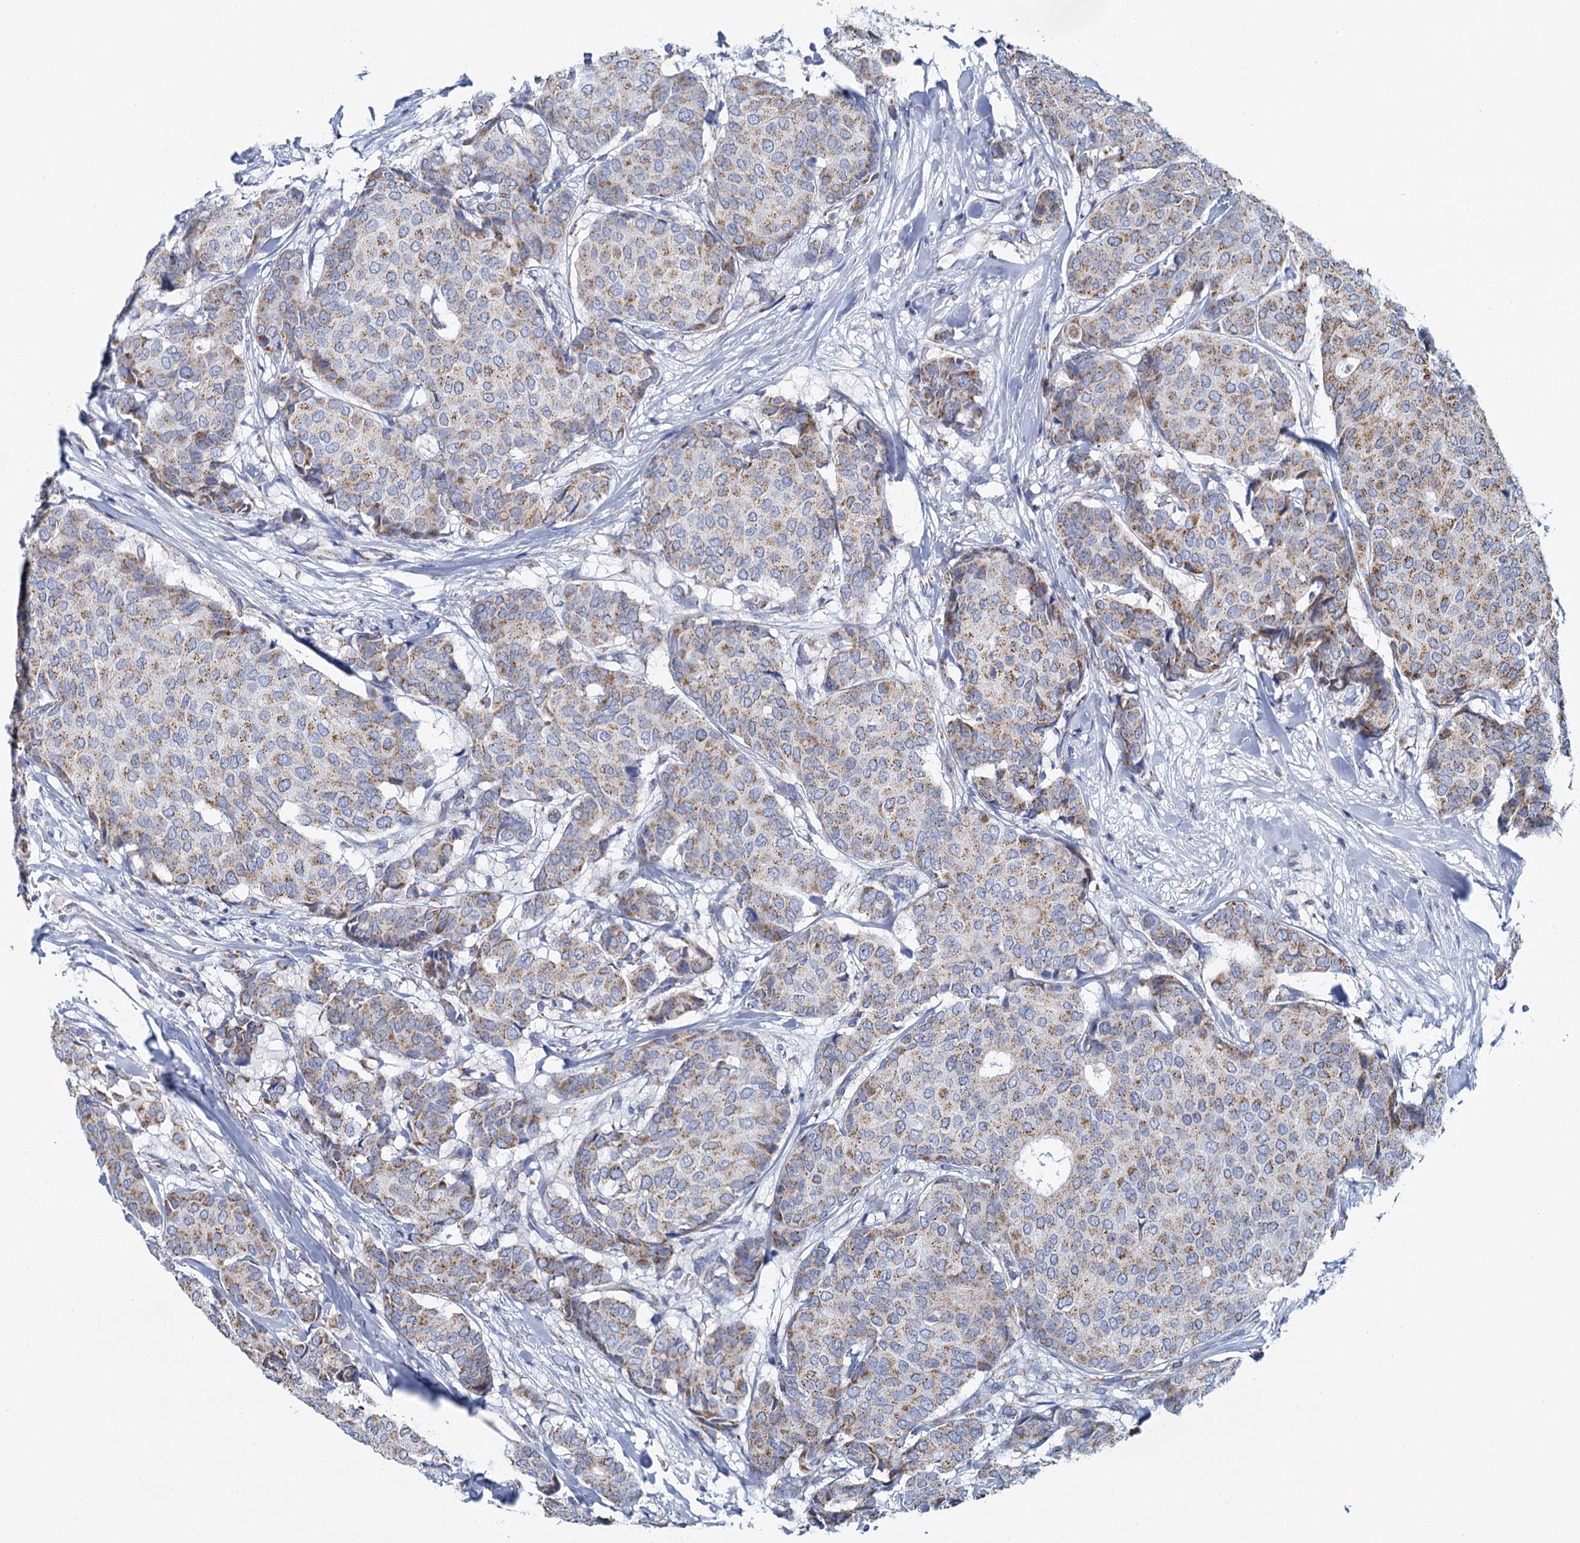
{"staining": {"intensity": "weak", "quantity": ">75%", "location": "cytoplasmic/membranous"}, "tissue": "breast cancer", "cell_type": "Tumor cells", "image_type": "cancer", "snomed": [{"axis": "morphology", "description": "Duct carcinoma"}, {"axis": "topography", "description": "Breast"}], "caption": "Breast cancer stained with DAB (3,3'-diaminobenzidine) immunohistochemistry (IHC) demonstrates low levels of weak cytoplasmic/membranous positivity in approximately >75% of tumor cells.", "gene": "CCP110", "patient": {"sex": "female", "age": 75}}